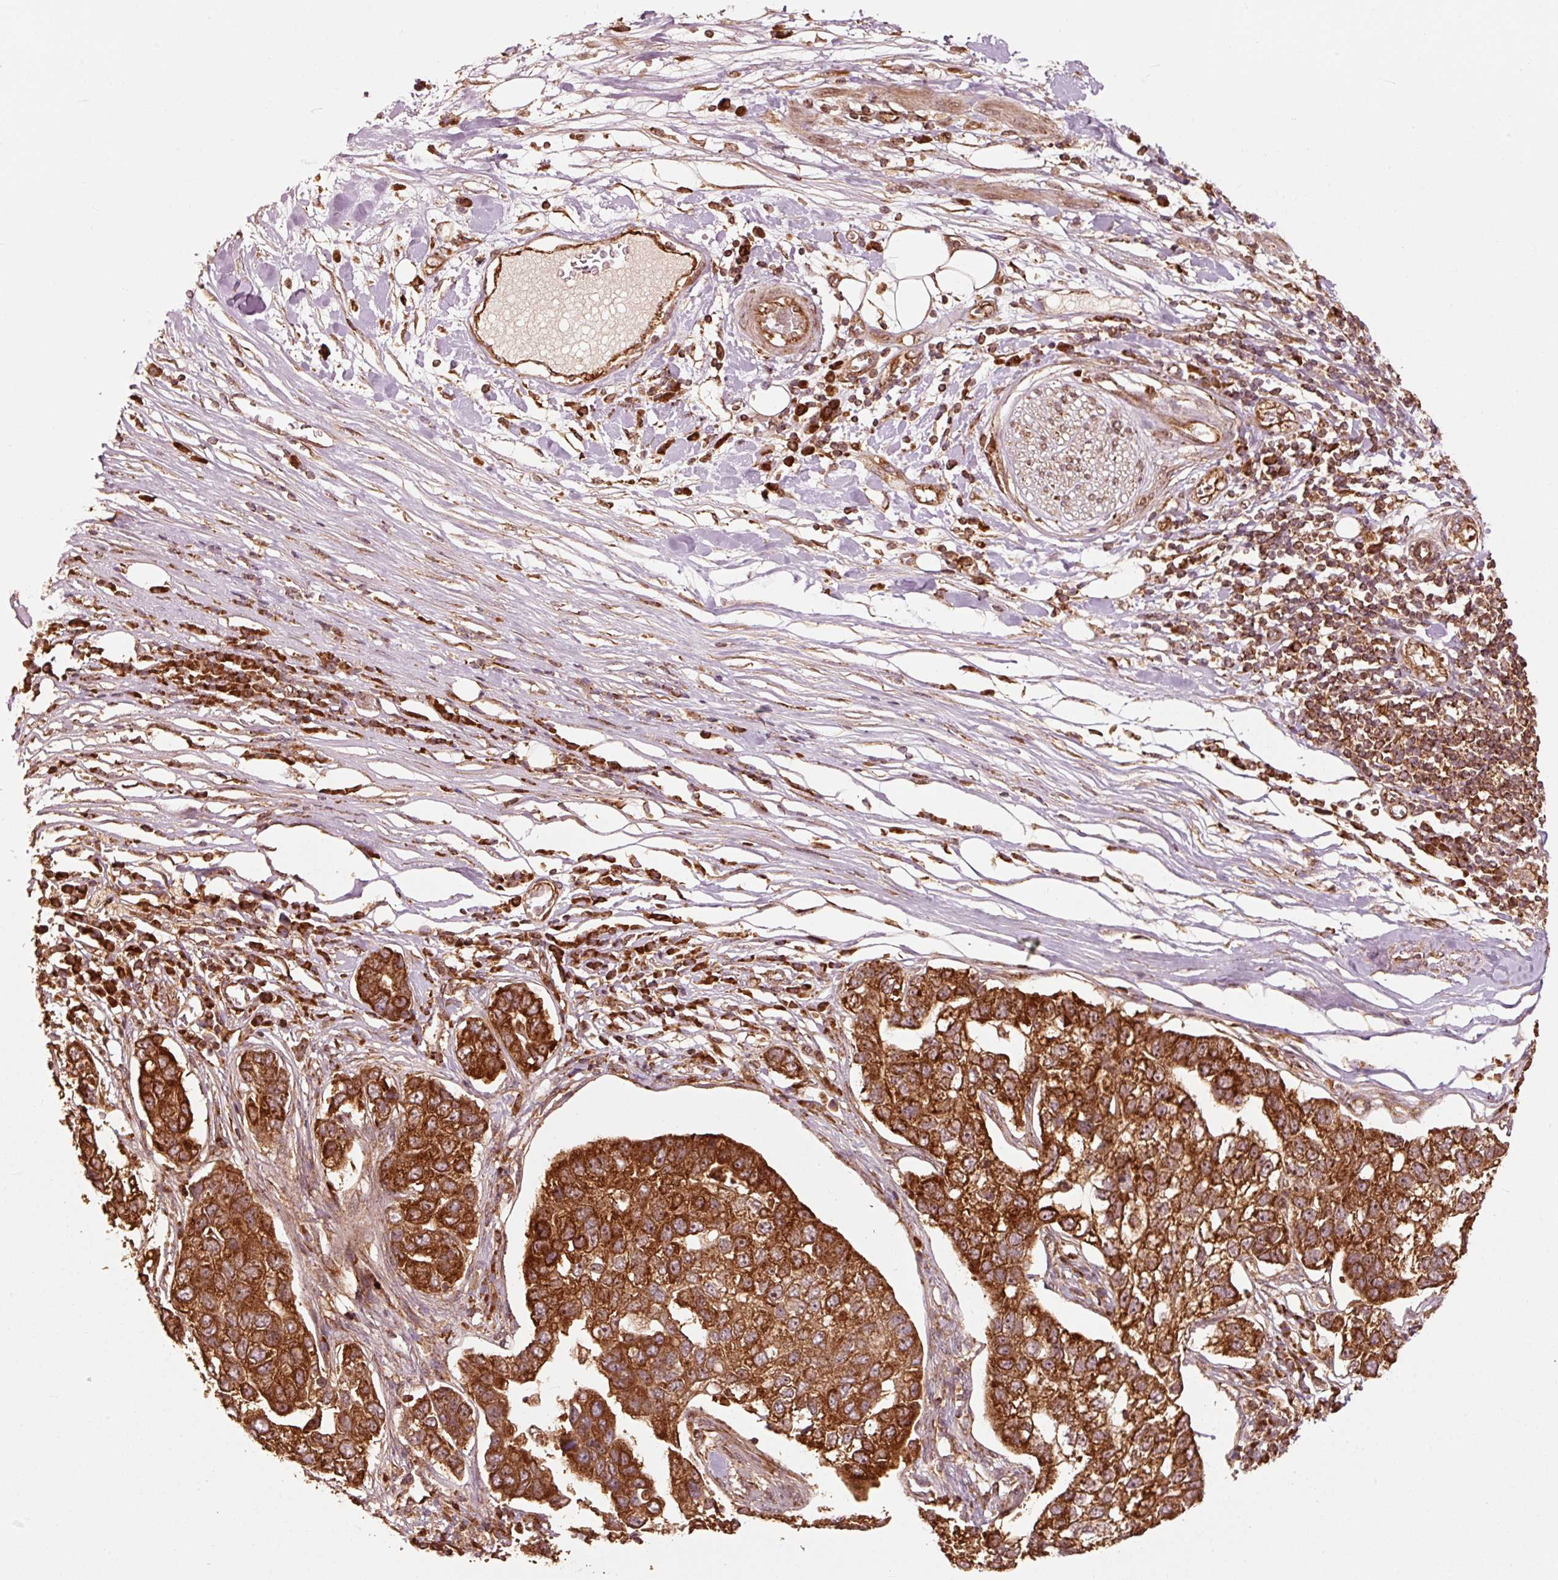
{"staining": {"intensity": "strong", "quantity": ">75%", "location": "cytoplasmic/membranous"}, "tissue": "pancreatic cancer", "cell_type": "Tumor cells", "image_type": "cancer", "snomed": [{"axis": "morphology", "description": "Adenocarcinoma, NOS"}, {"axis": "topography", "description": "Pancreas"}], "caption": "Immunohistochemistry of pancreatic cancer (adenocarcinoma) displays high levels of strong cytoplasmic/membranous positivity in approximately >75% of tumor cells. Nuclei are stained in blue.", "gene": "MRPL16", "patient": {"sex": "female", "age": 61}}